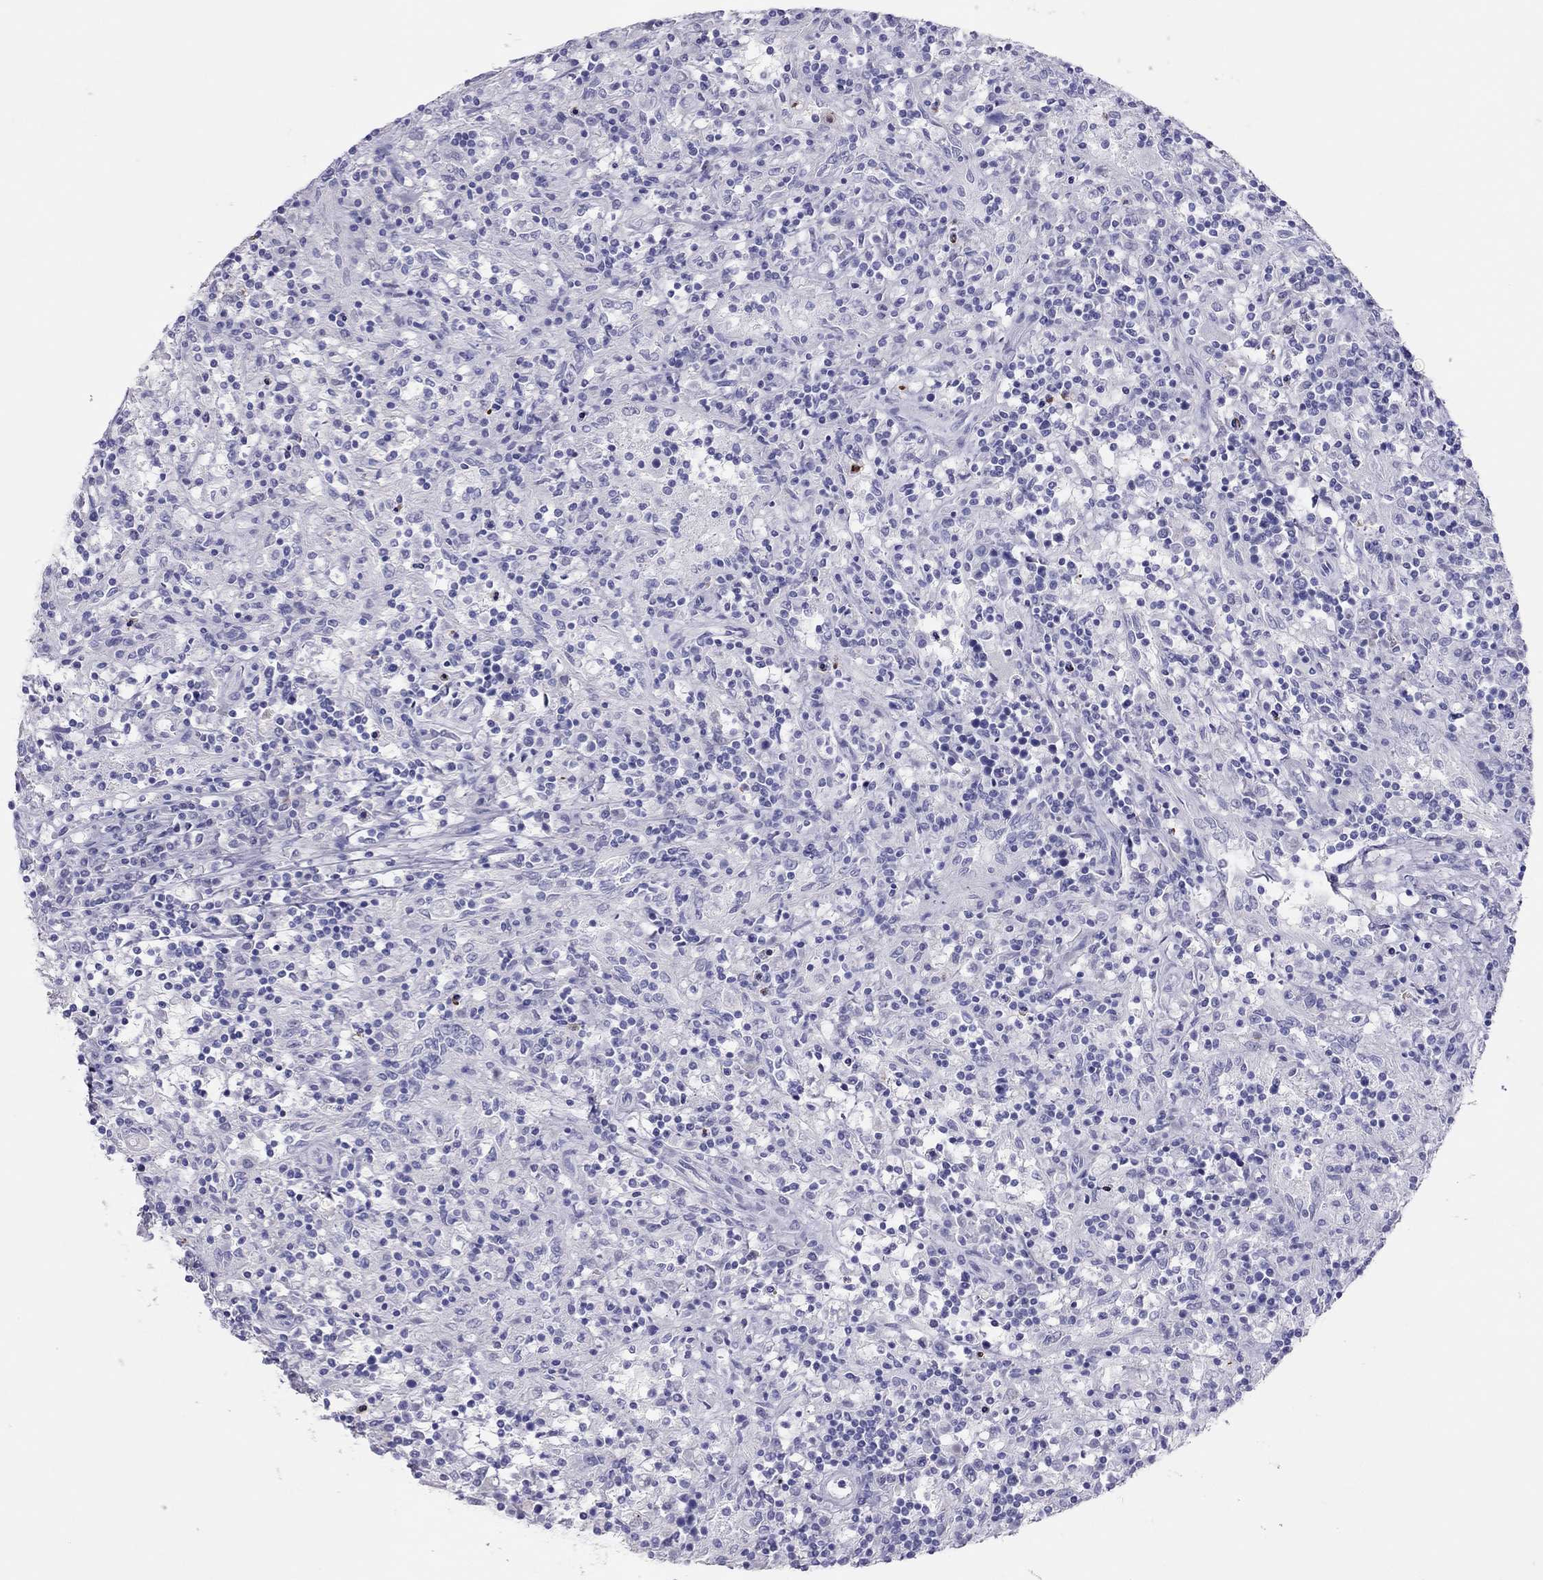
{"staining": {"intensity": "negative", "quantity": "none", "location": "none"}, "tissue": "lymphoma", "cell_type": "Tumor cells", "image_type": "cancer", "snomed": [{"axis": "morphology", "description": "Malignant lymphoma, non-Hodgkin's type, Low grade"}, {"axis": "topography", "description": "Spleen"}], "caption": "Lymphoma was stained to show a protein in brown. There is no significant positivity in tumor cells.", "gene": "TSHB", "patient": {"sex": "male", "age": 62}}